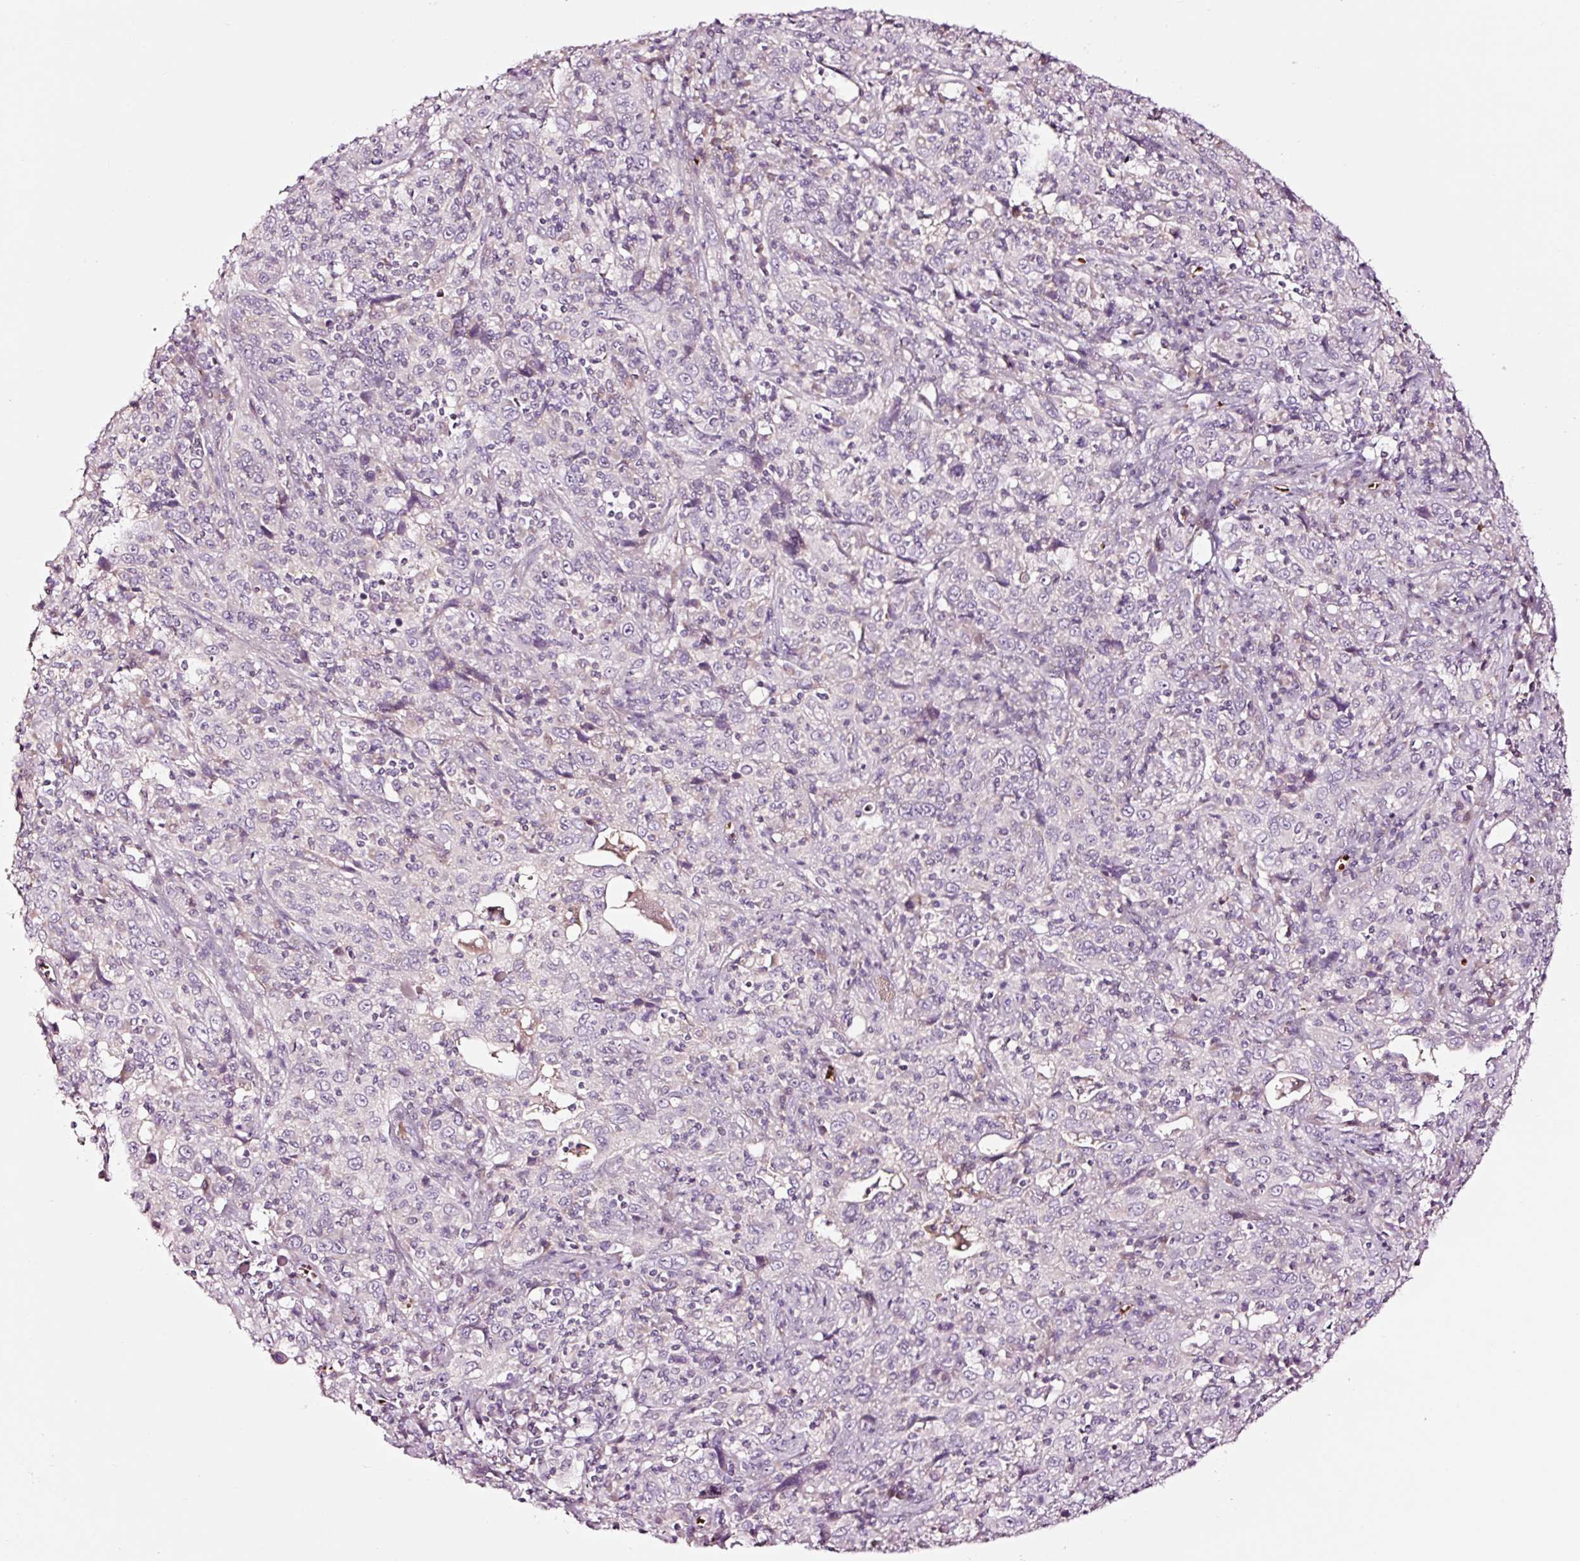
{"staining": {"intensity": "negative", "quantity": "none", "location": "none"}, "tissue": "cervical cancer", "cell_type": "Tumor cells", "image_type": "cancer", "snomed": [{"axis": "morphology", "description": "Squamous cell carcinoma, NOS"}, {"axis": "topography", "description": "Cervix"}], "caption": "An immunohistochemistry micrograph of cervical cancer is shown. There is no staining in tumor cells of cervical cancer.", "gene": "LDHAL6B", "patient": {"sex": "female", "age": 46}}